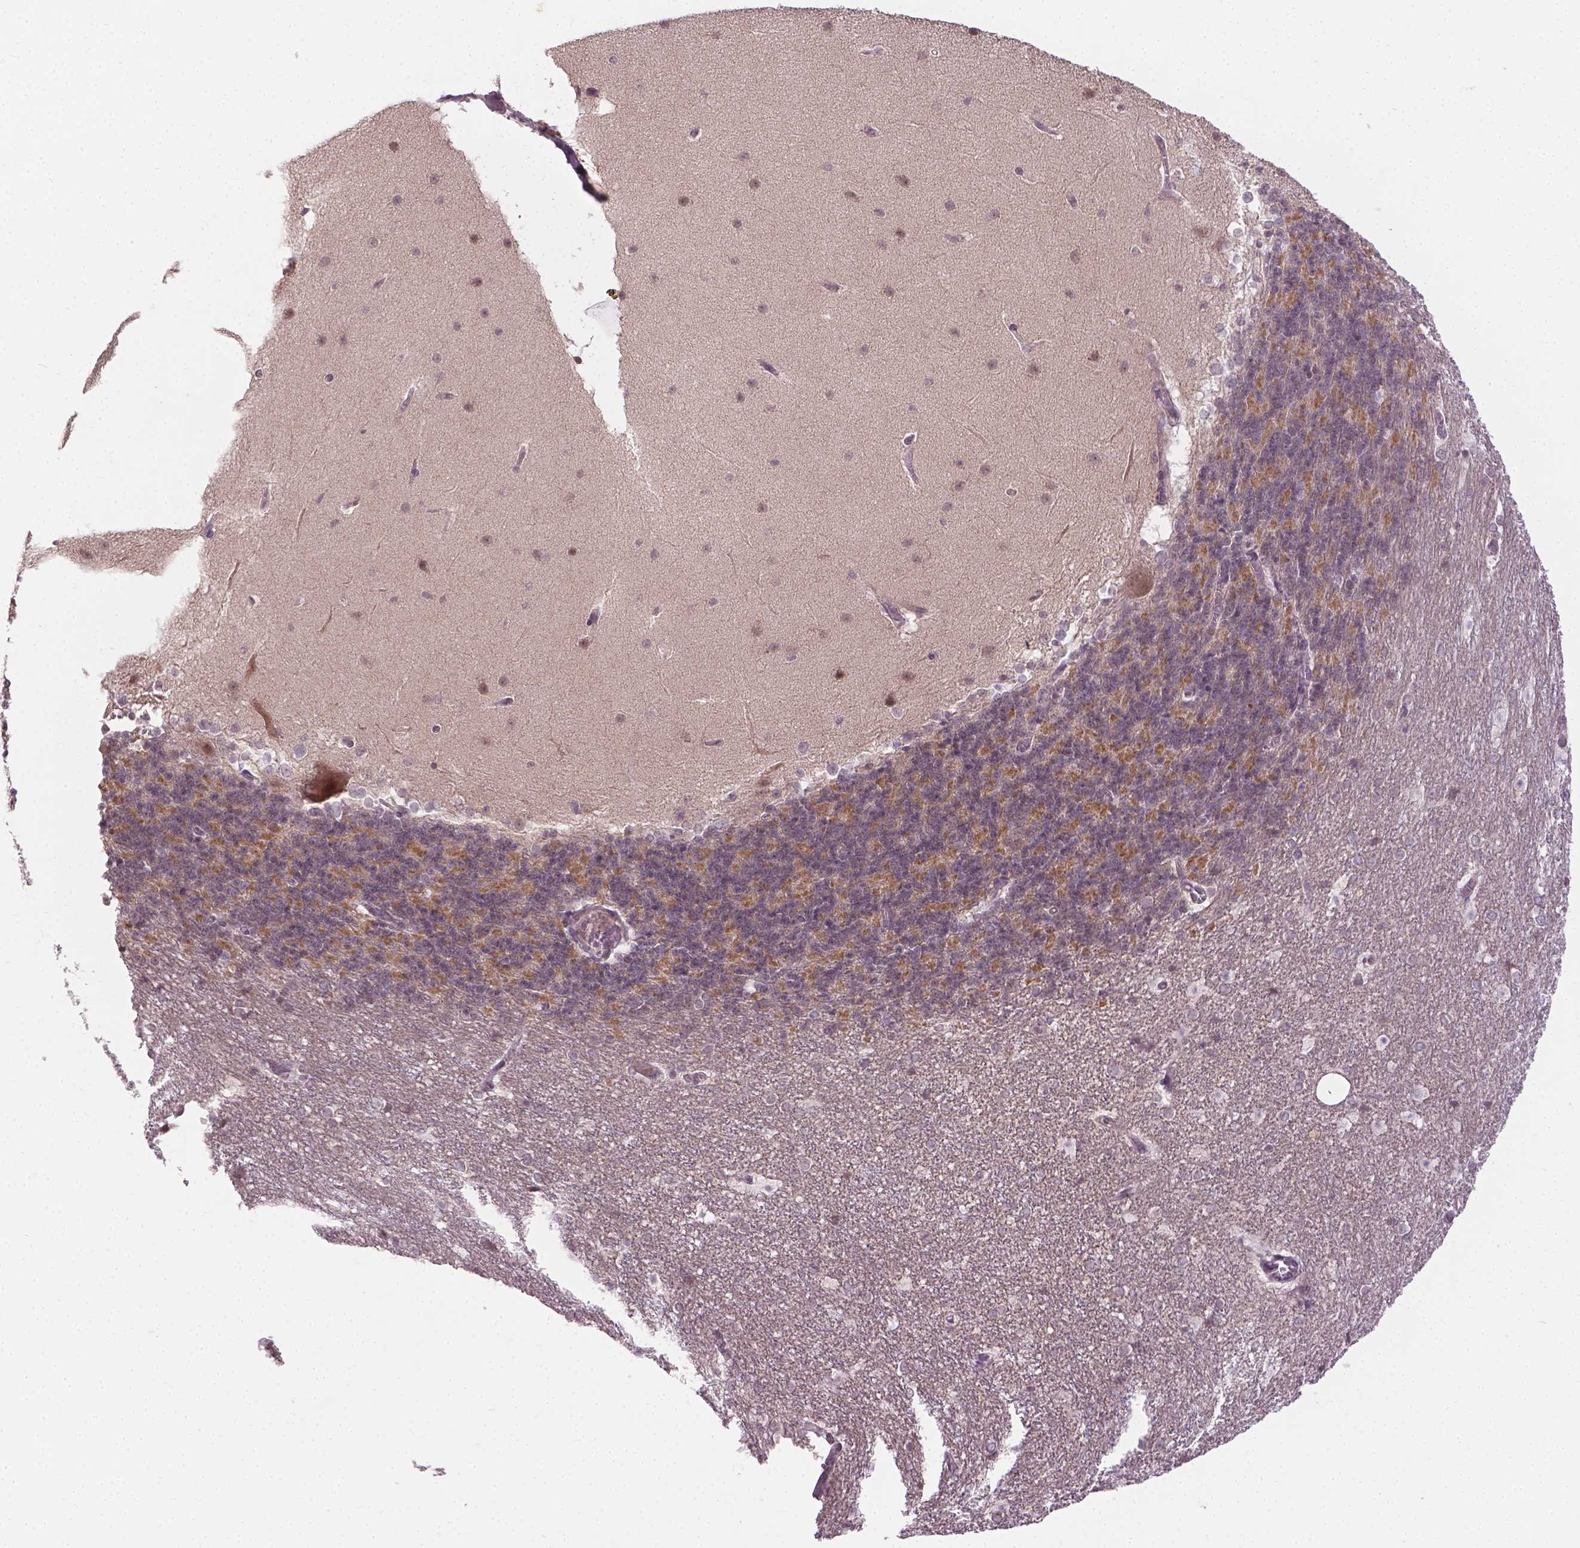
{"staining": {"intensity": "moderate", "quantity": "25%-75%", "location": "cytoplasmic/membranous"}, "tissue": "cerebellum", "cell_type": "Cells in granular layer", "image_type": "normal", "snomed": [{"axis": "morphology", "description": "Normal tissue, NOS"}, {"axis": "topography", "description": "Cerebellum"}], "caption": "An image showing moderate cytoplasmic/membranous positivity in approximately 25%-75% of cells in granular layer in benign cerebellum, as visualized by brown immunohistochemical staining.", "gene": "ANKRD54", "patient": {"sex": "female", "age": 19}}